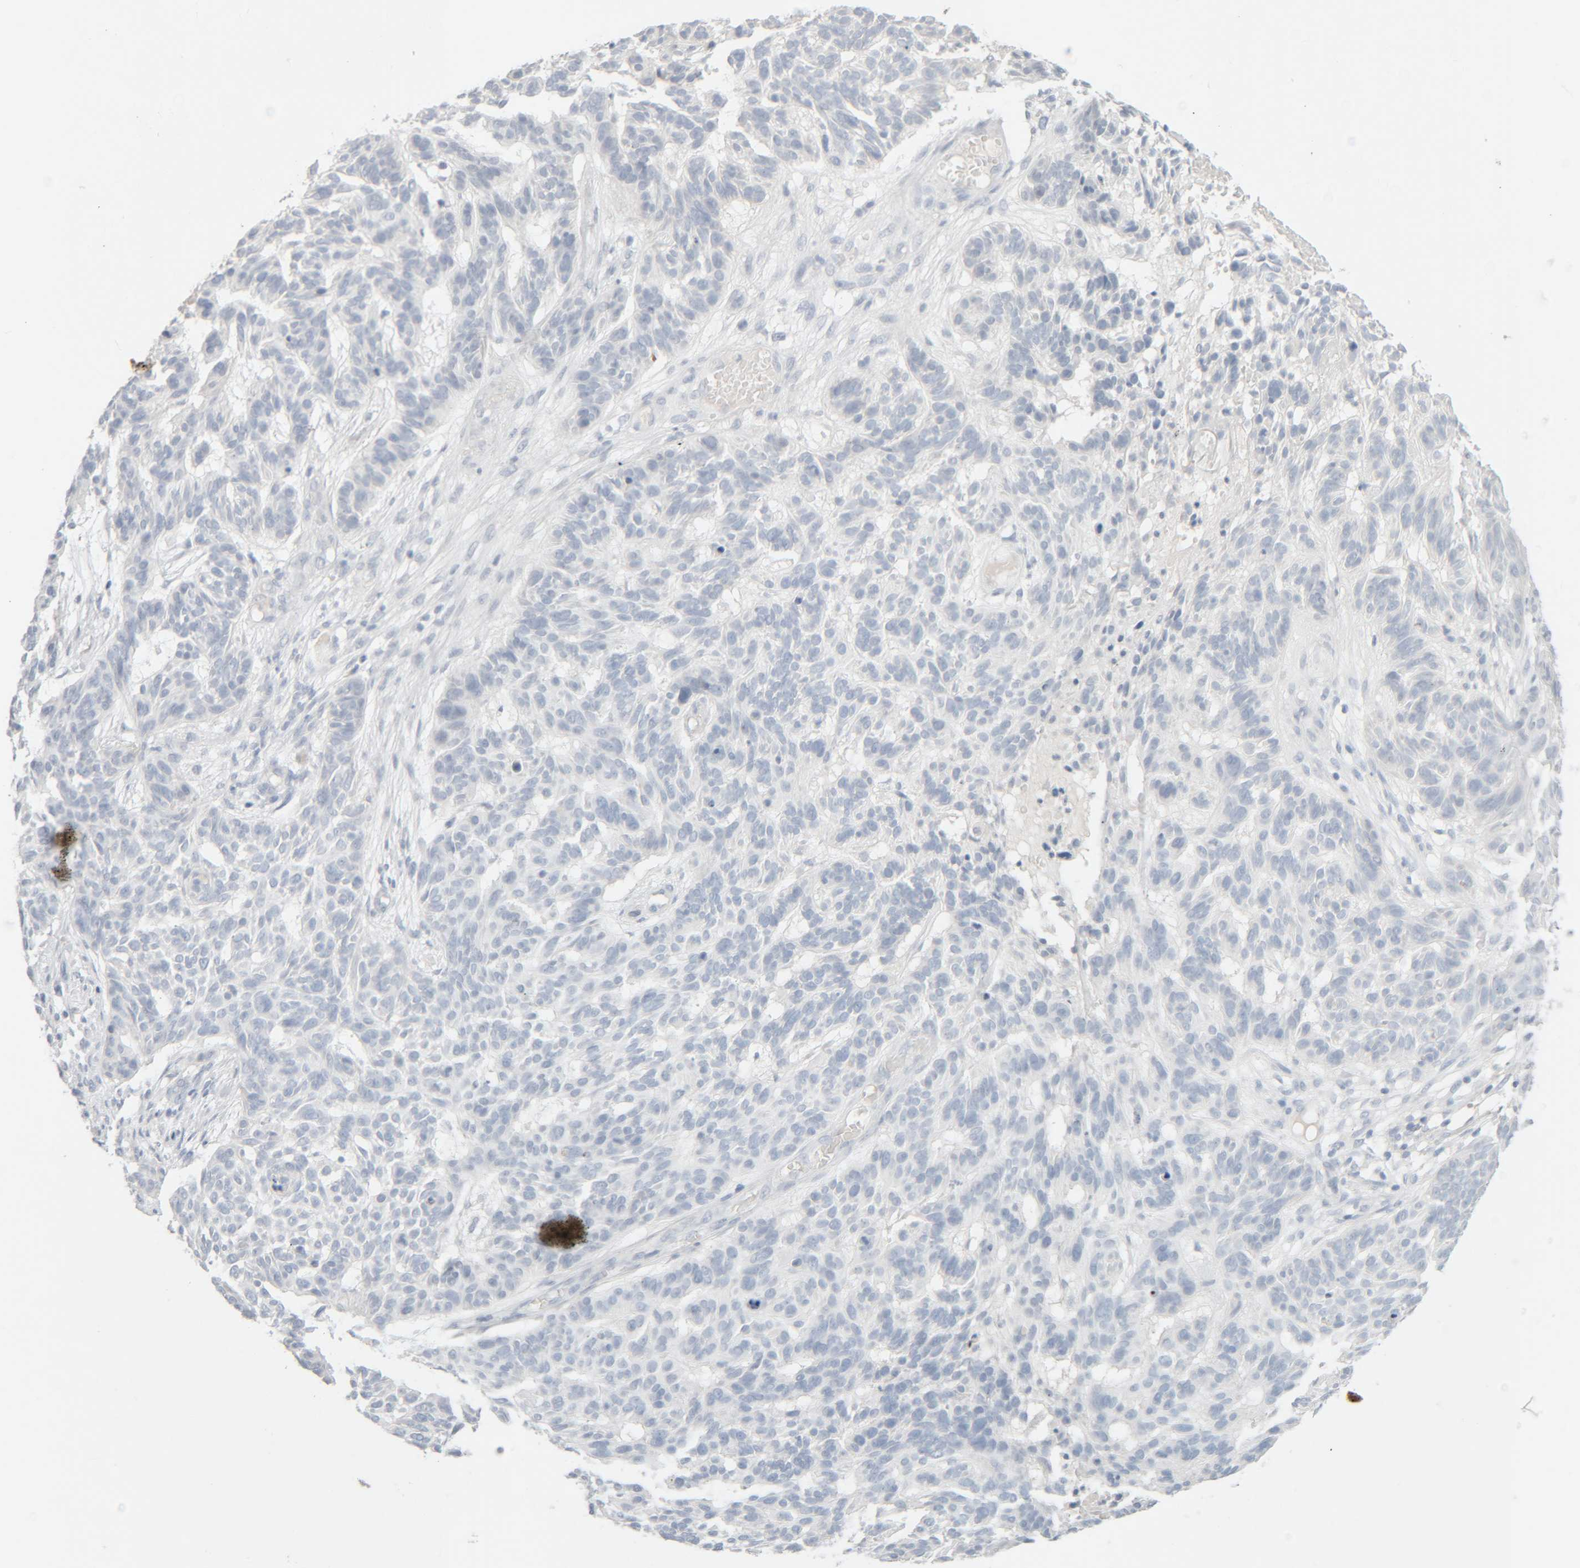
{"staining": {"intensity": "negative", "quantity": "none", "location": "none"}, "tissue": "skin cancer", "cell_type": "Tumor cells", "image_type": "cancer", "snomed": [{"axis": "morphology", "description": "Basal cell carcinoma"}, {"axis": "topography", "description": "Skin"}], "caption": "Micrograph shows no protein expression in tumor cells of skin cancer tissue. (DAB (3,3'-diaminobenzidine) immunohistochemistry with hematoxylin counter stain).", "gene": "RIDA", "patient": {"sex": "male", "age": 85}}